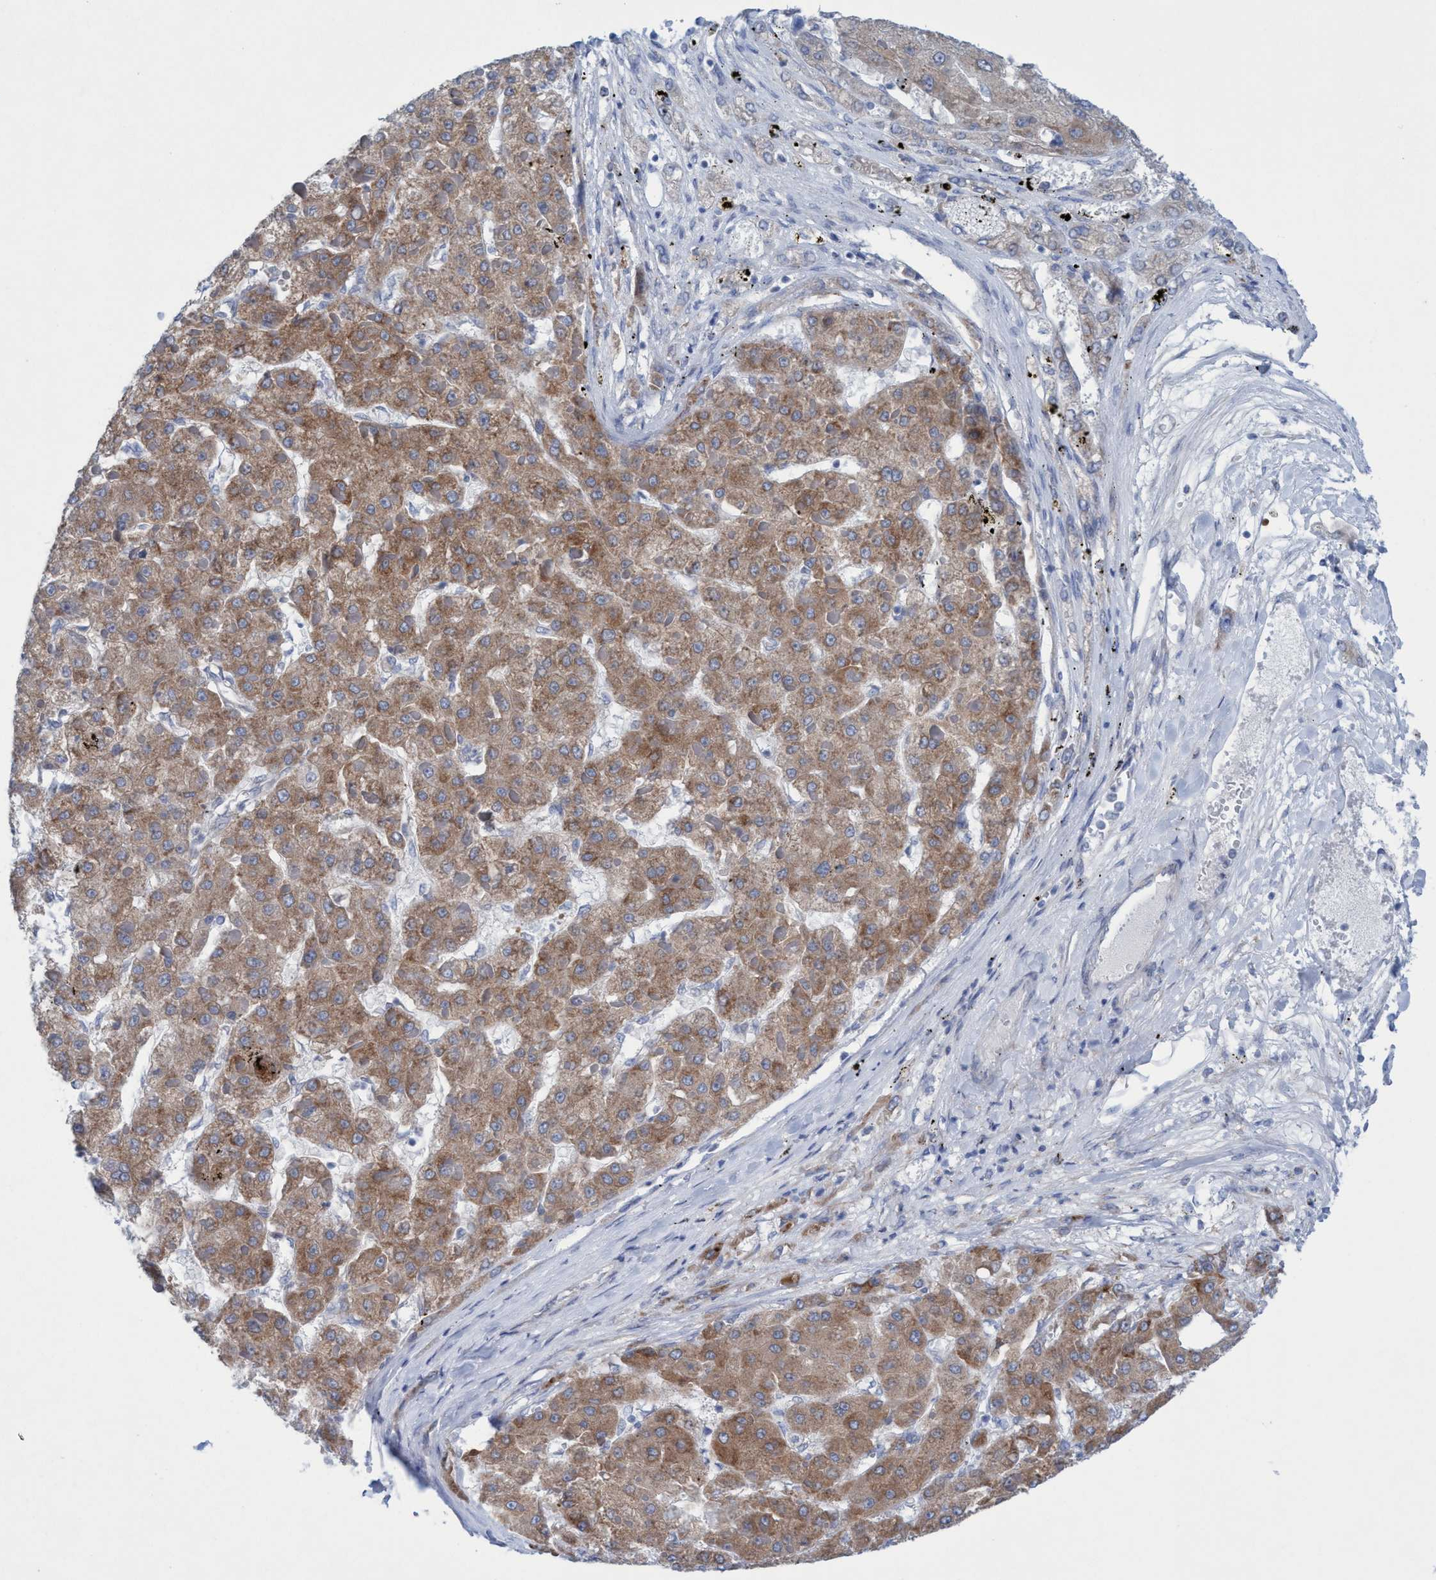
{"staining": {"intensity": "moderate", "quantity": ">75%", "location": "cytoplasmic/membranous"}, "tissue": "liver cancer", "cell_type": "Tumor cells", "image_type": "cancer", "snomed": [{"axis": "morphology", "description": "Carcinoma, Hepatocellular, NOS"}, {"axis": "topography", "description": "Liver"}], "caption": "Brown immunohistochemical staining in liver cancer (hepatocellular carcinoma) shows moderate cytoplasmic/membranous staining in about >75% of tumor cells.", "gene": "RSAD1", "patient": {"sex": "female", "age": 73}}